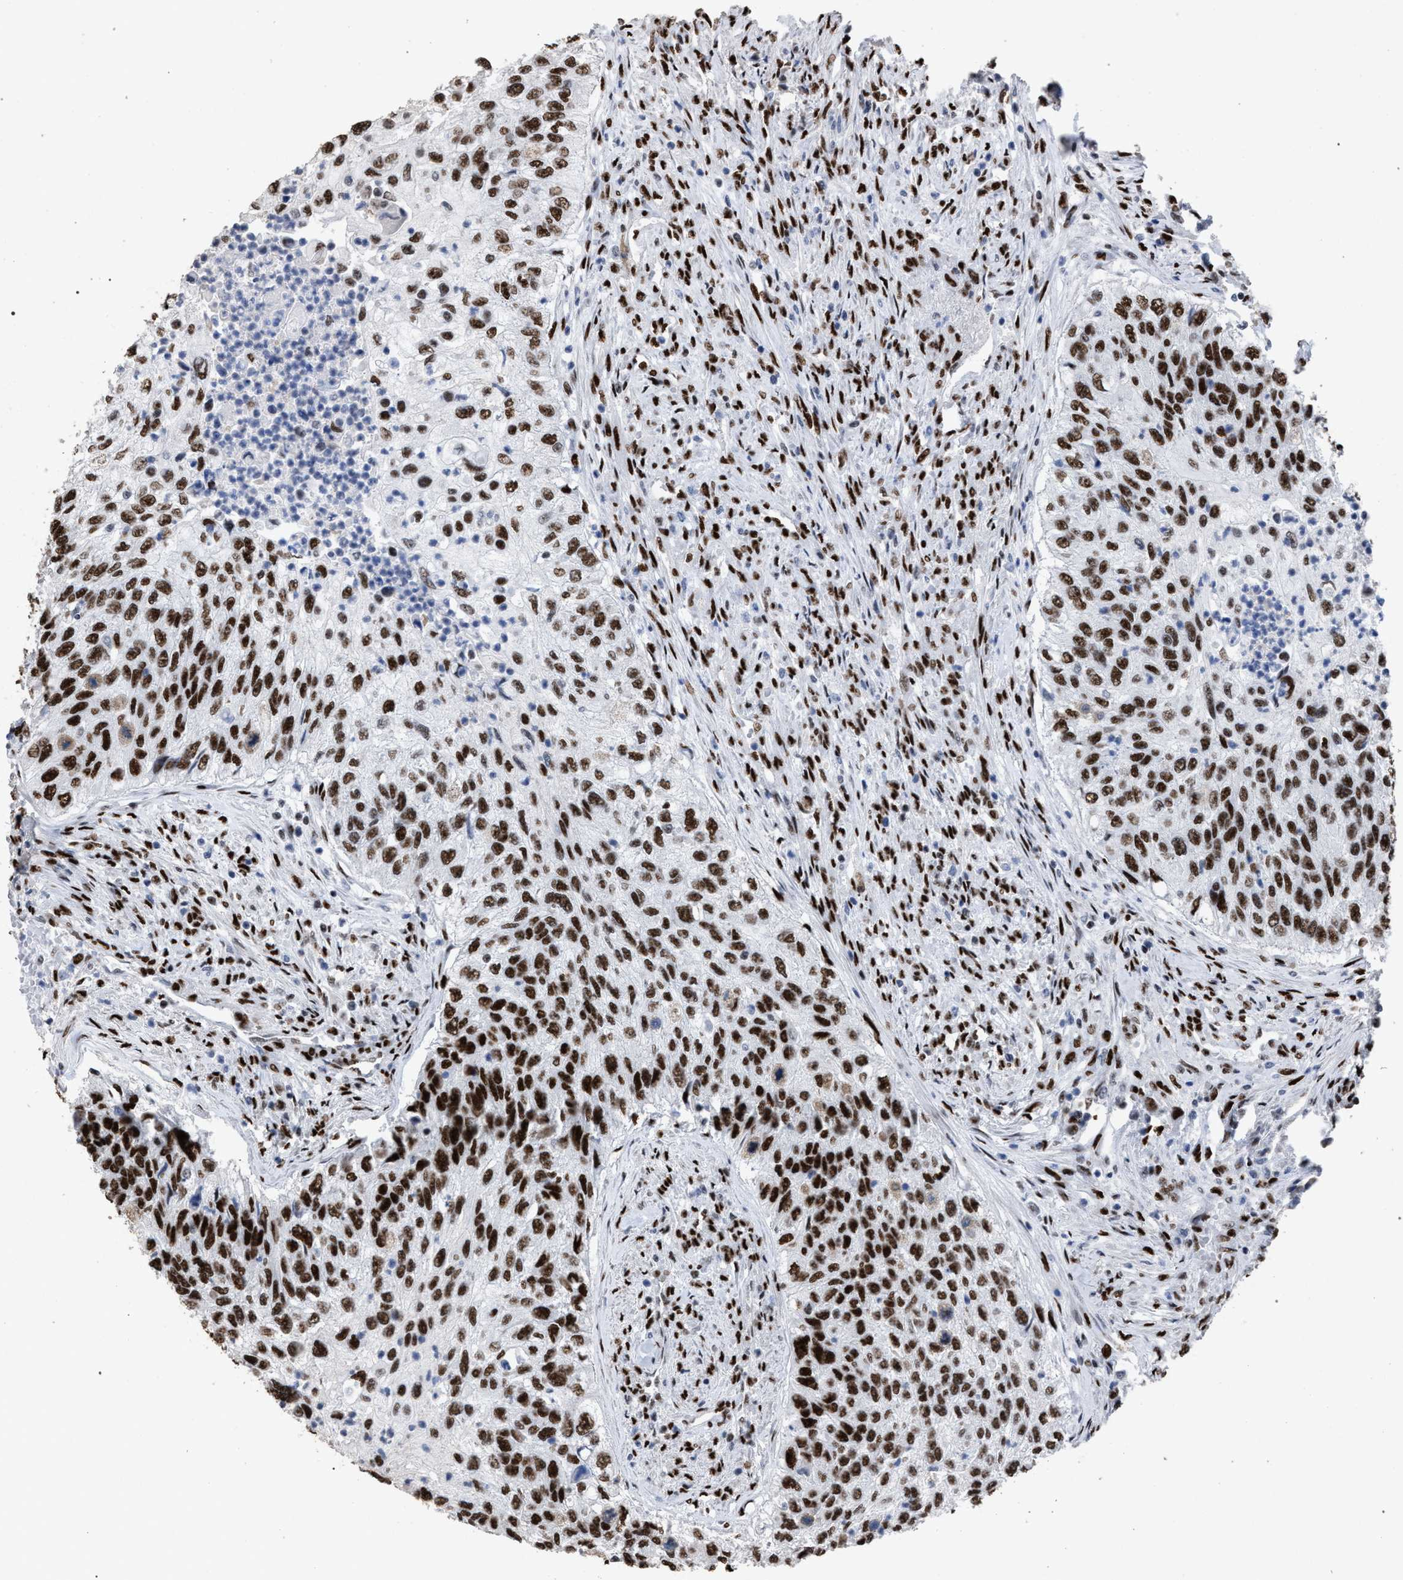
{"staining": {"intensity": "strong", "quantity": ">75%", "location": "nuclear"}, "tissue": "urothelial cancer", "cell_type": "Tumor cells", "image_type": "cancer", "snomed": [{"axis": "morphology", "description": "Urothelial carcinoma, High grade"}, {"axis": "topography", "description": "Urinary bladder"}], "caption": "This is an image of immunohistochemistry (IHC) staining of urothelial cancer, which shows strong staining in the nuclear of tumor cells.", "gene": "TP53BP1", "patient": {"sex": "female", "age": 60}}